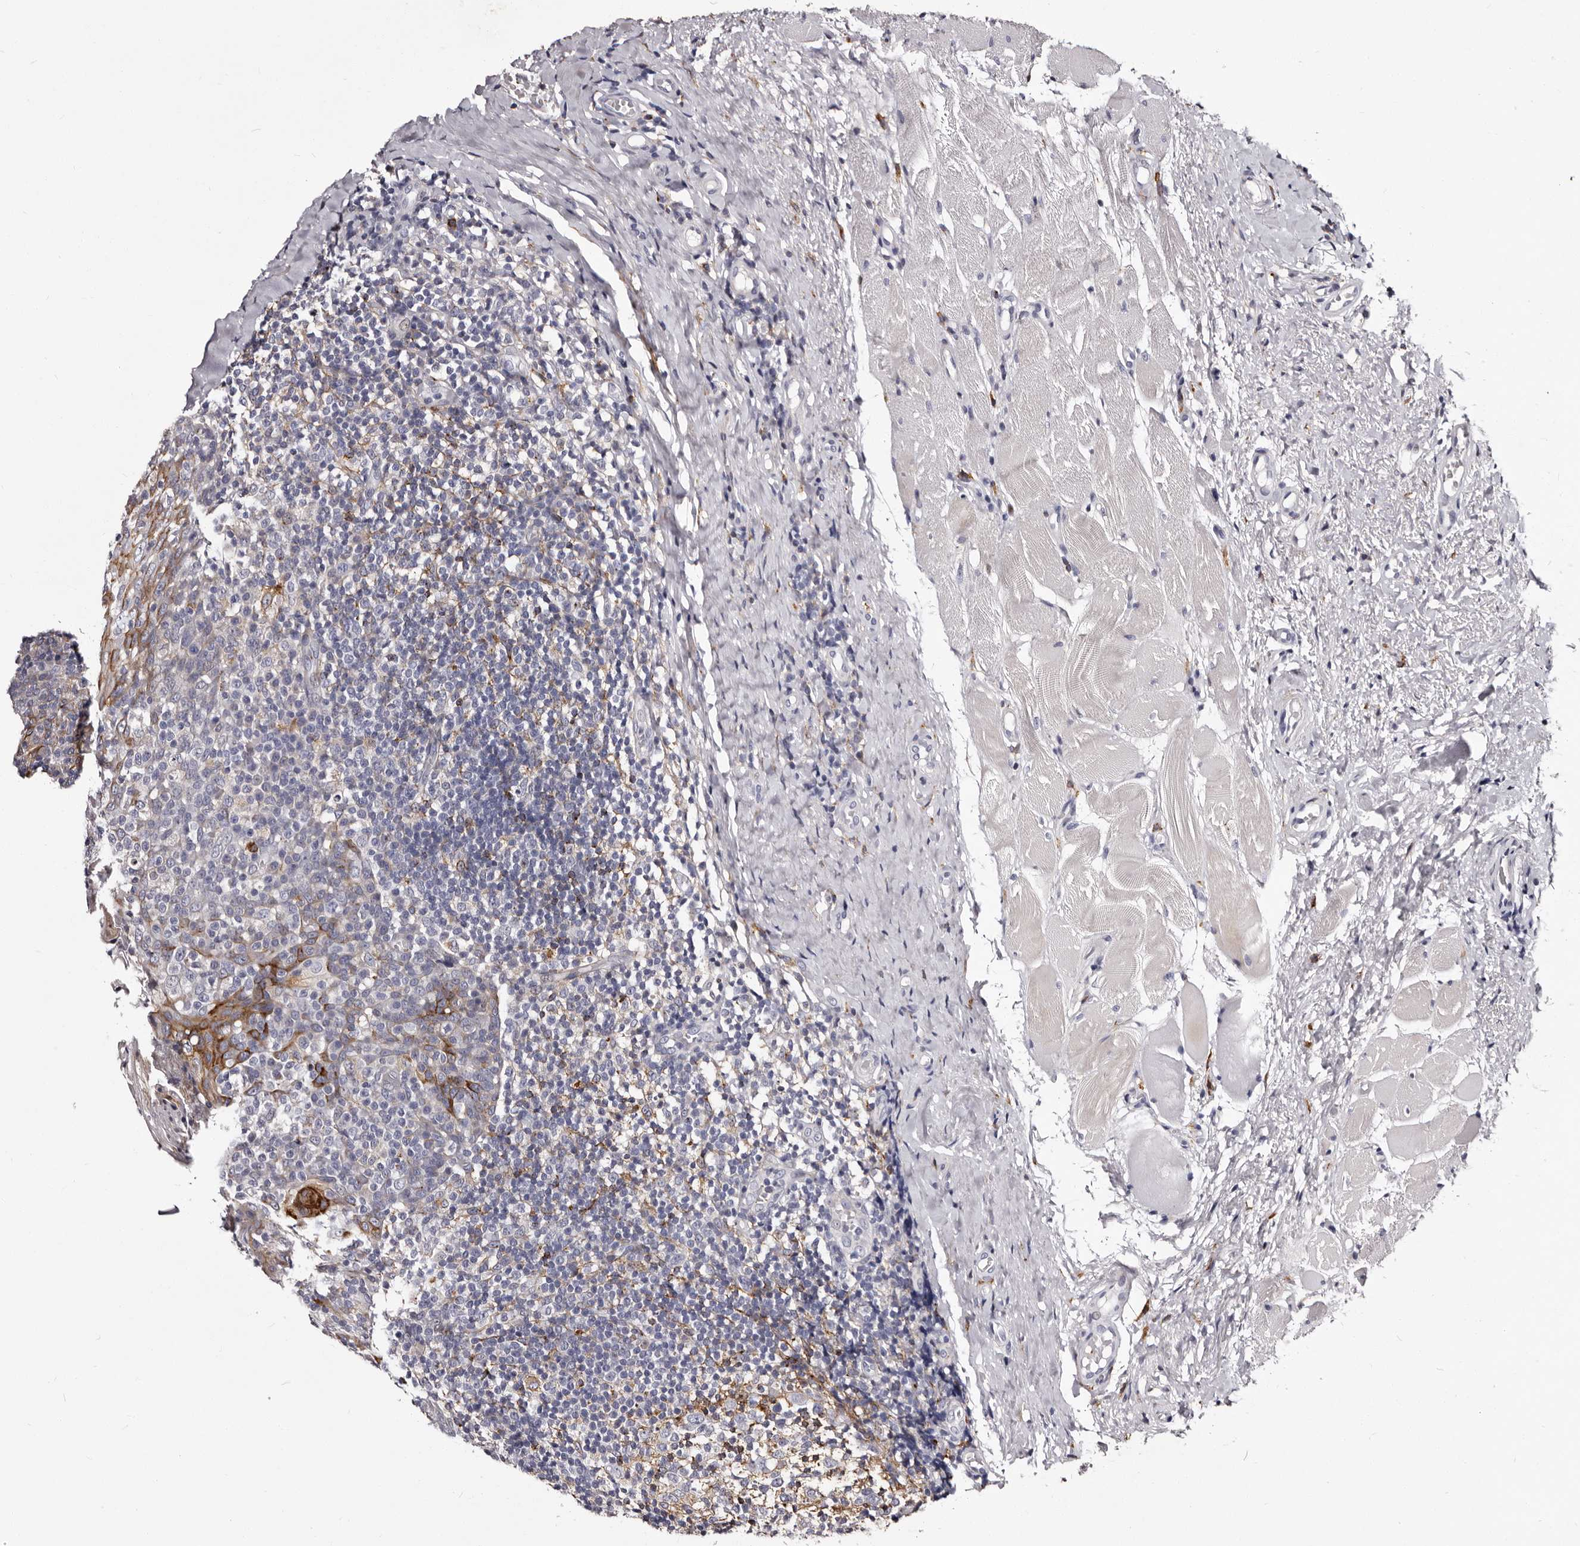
{"staining": {"intensity": "negative", "quantity": "none", "location": "none"}, "tissue": "tonsil", "cell_type": "Germinal center cells", "image_type": "normal", "snomed": [{"axis": "morphology", "description": "Normal tissue, NOS"}, {"axis": "topography", "description": "Tonsil"}], "caption": "Image shows no protein expression in germinal center cells of benign tonsil. (DAB IHC visualized using brightfield microscopy, high magnification).", "gene": "AUNIP", "patient": {"sex": "female", "age": 19}}